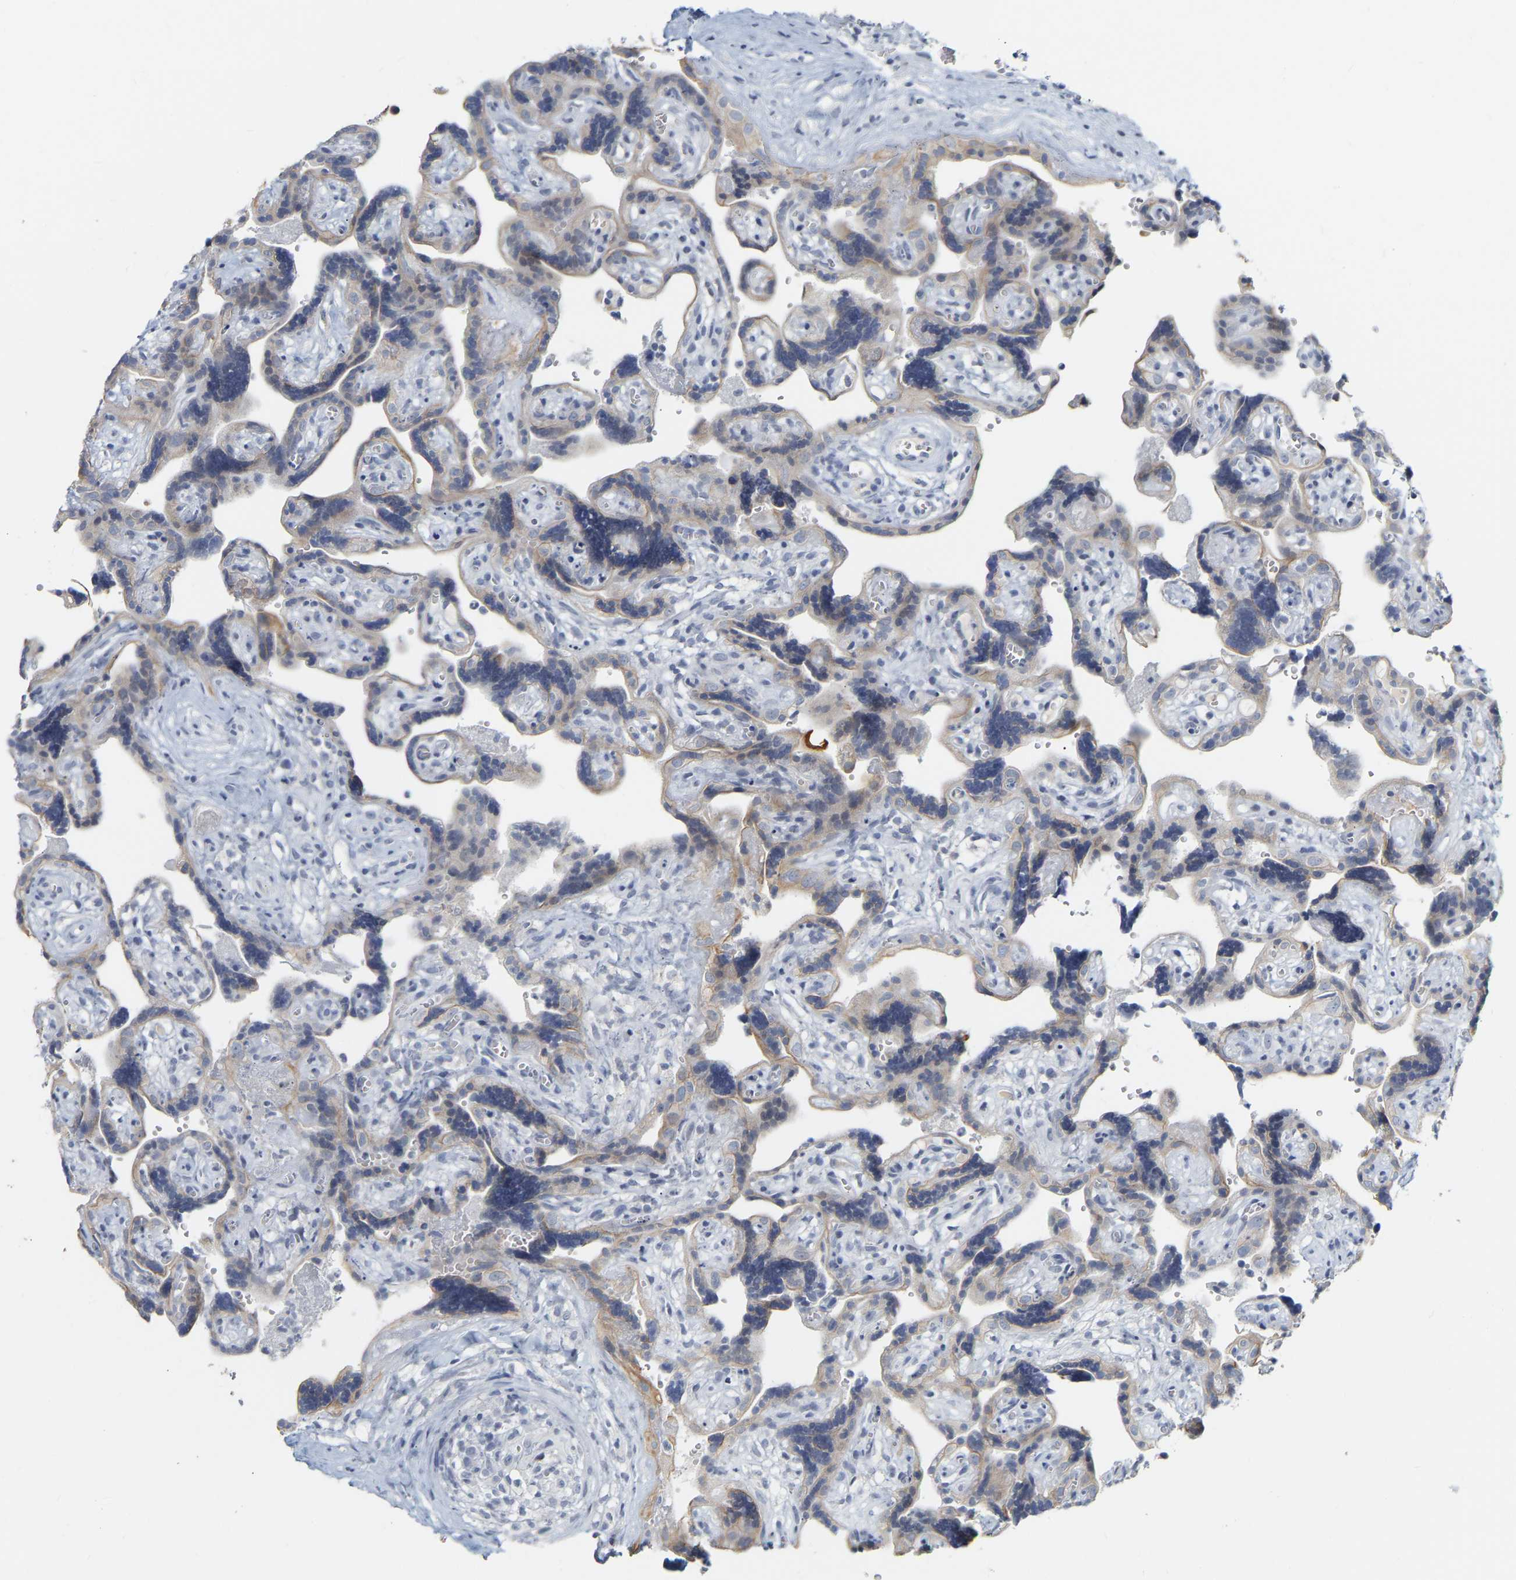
{"staining": {"intensity": "moderate", "quantity": "25%-75%", "location": "cytoplasmic/membranous"}, "tissue": "placenta", "cell_type": "Decidual cells", "image_type": "normal", "snomed": [{"axis": "morphology", "description": "Normal tissue, NOS"}, {"axis": "topography", "description": "Placenta"}], "caption": "Moderate cytoplasmic/membranous positivity is identified in approximately 25%-75% of decidual cells in benign placenta.", "gene": "KRT76", "patient": {"sex": "female", "age": 30}}